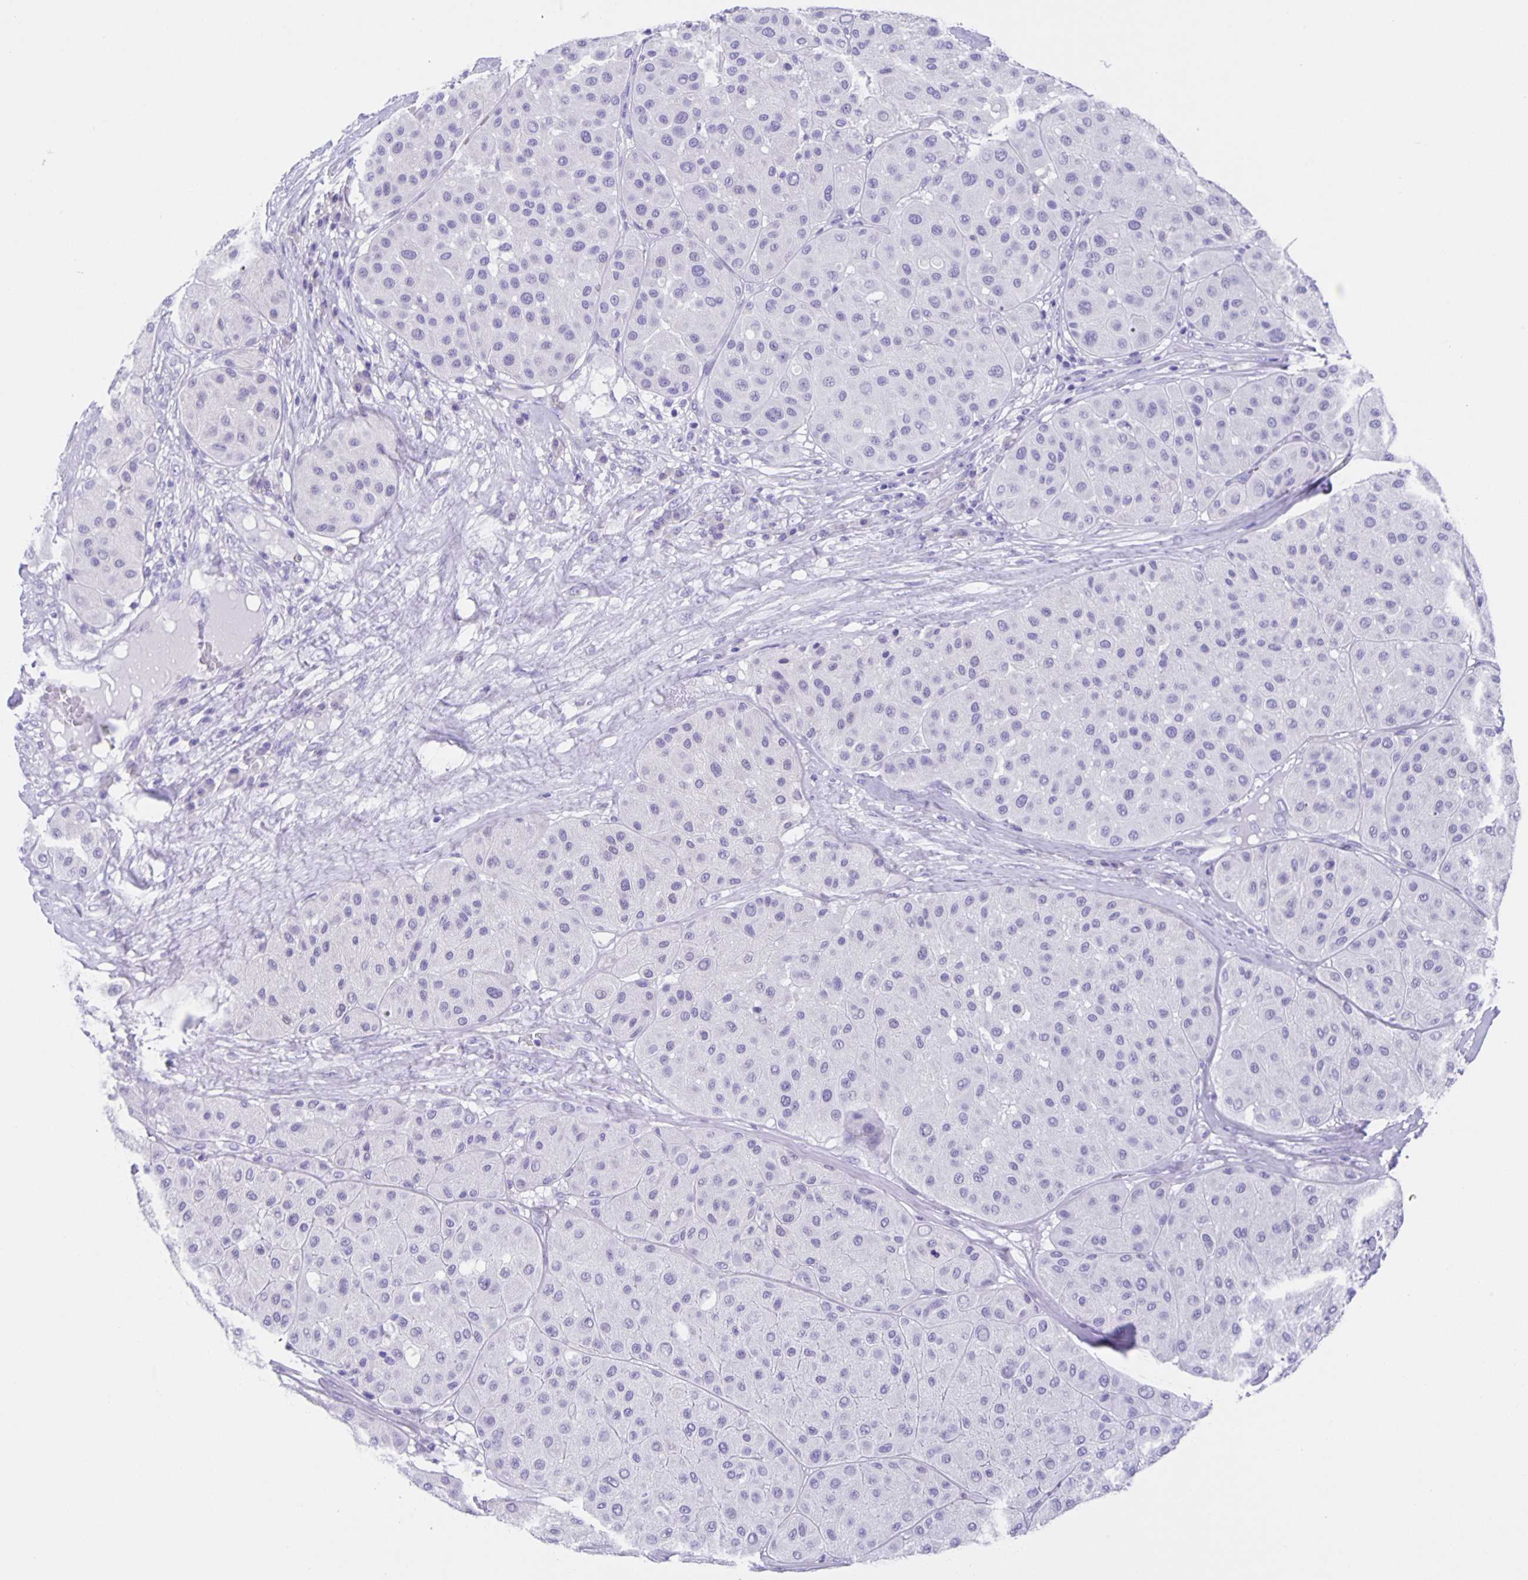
{"staining": {"intensity": "negative", "quantity": "none", "location": "none"}, "tissue": "melanoma", "cell_type": "Tumor cells", "image_type": "cancer", "snomed": [{"axis": "morphology", "description": "Malignant melanoma, Metastatic site"}, {"axis": "topography", "description": "Smooth muscle"}], "caption": "Malignant melanoma (metastatic site) stained for a protein using immunohistochemistry shows no expression tumor cells.", "gene": "GUCA2A", "patient": {"sex": "male", "age": 41}}